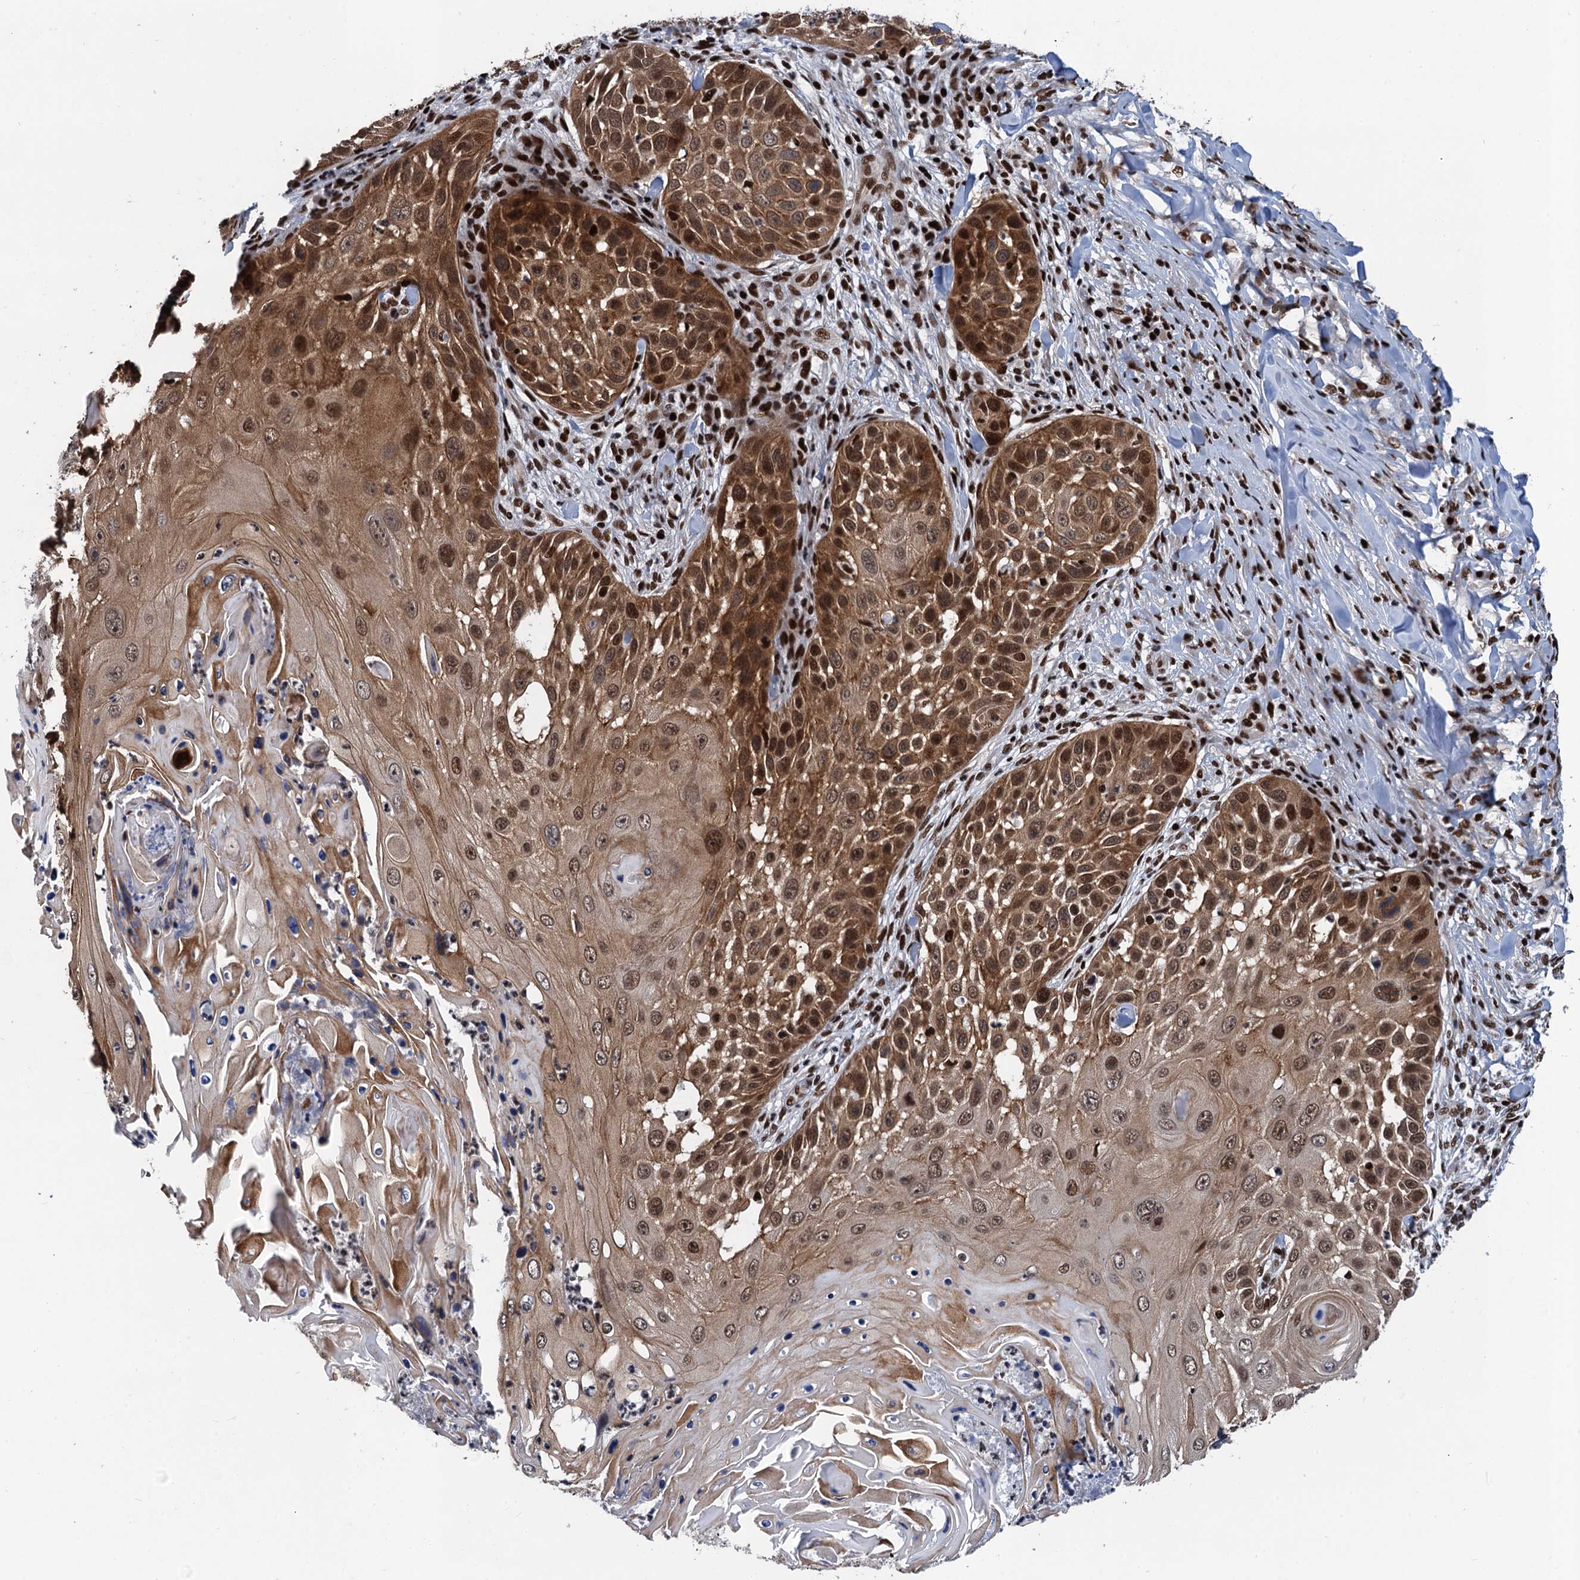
{"staining": {"intensity": "strong", "quantity": ">75%", "location": "cytoplasmic/membranous,nuclear"}, "tissue": "skin cancer", "cell_type": "Tumor cells", "image_type": "cancer", "snomed": [{"axis": "morphology", "description": "Squamous cell carcinoma, NOS"}, {"axis": "topography", "description": "Skin"}], "caption": "Protein analysis of squamous cell carcinoma (skin) tissue demonstrates strong cytoplasmic/membranous and nuclear positivity in approximately >75% of tumor cells.", "gene": "PPP4R1", "patient": {"sex": "female", "age": 44}}